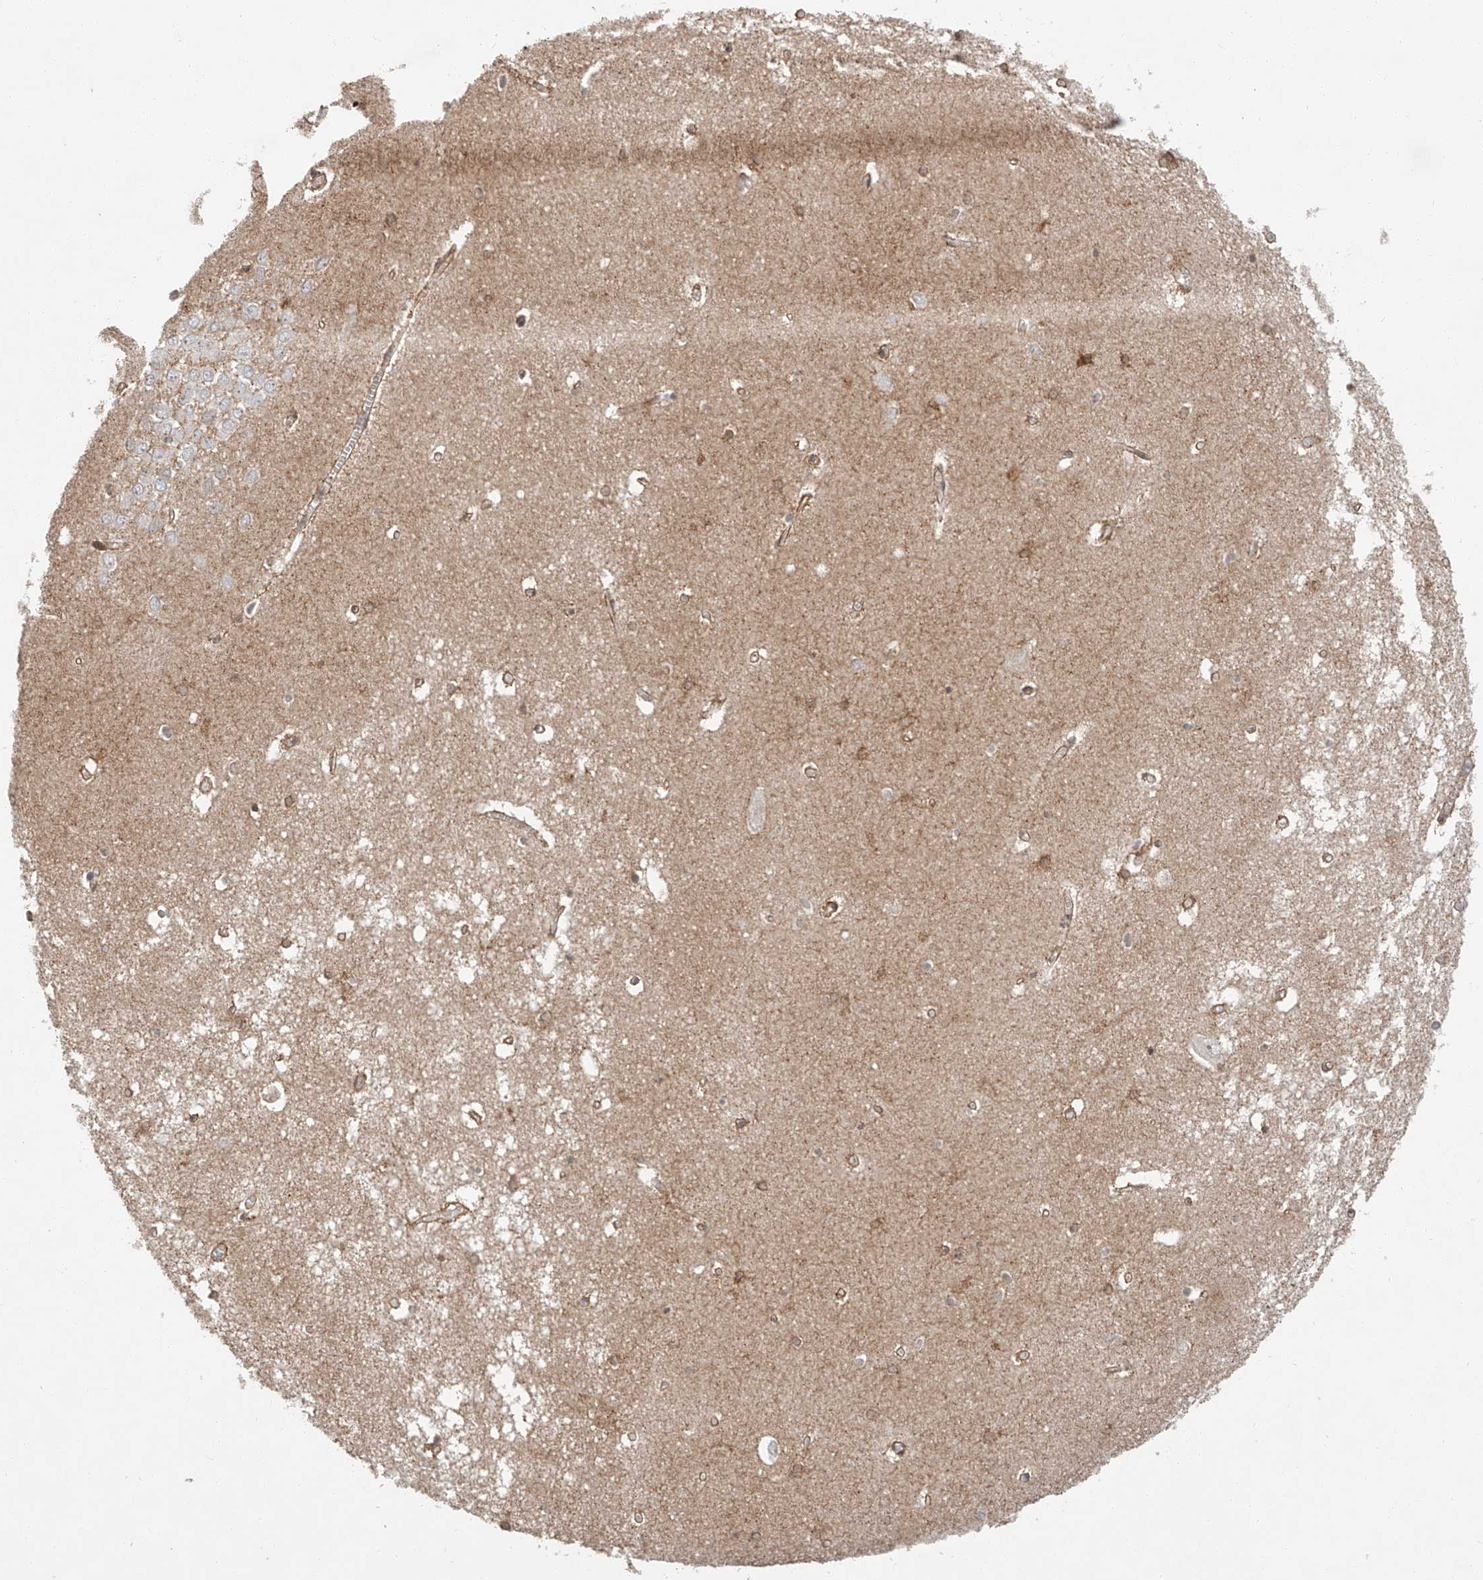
{"staining": {"intensity": "weak", "quantity": "<25%", "location": "nuclear"}, "tissue": "hippocampus", "cell_type": "Glial cells", "image_type": "normal", "snomed": [{"axis": "morphology", "description": "Normal tissue, NOS"}, {"axis": "topography", "description": "Hippocampus"}], "caption": "The image shows no significant expression in glial cells of hippocampus. Brightfield microscopy of IHC stained with DAB (3,3'-diaminobenzidine) (brown) and hematoxylin (blue), captured at high magnification.", "gene": "ARHGAP33", "patient": {"sex": "male", "age": 70}}